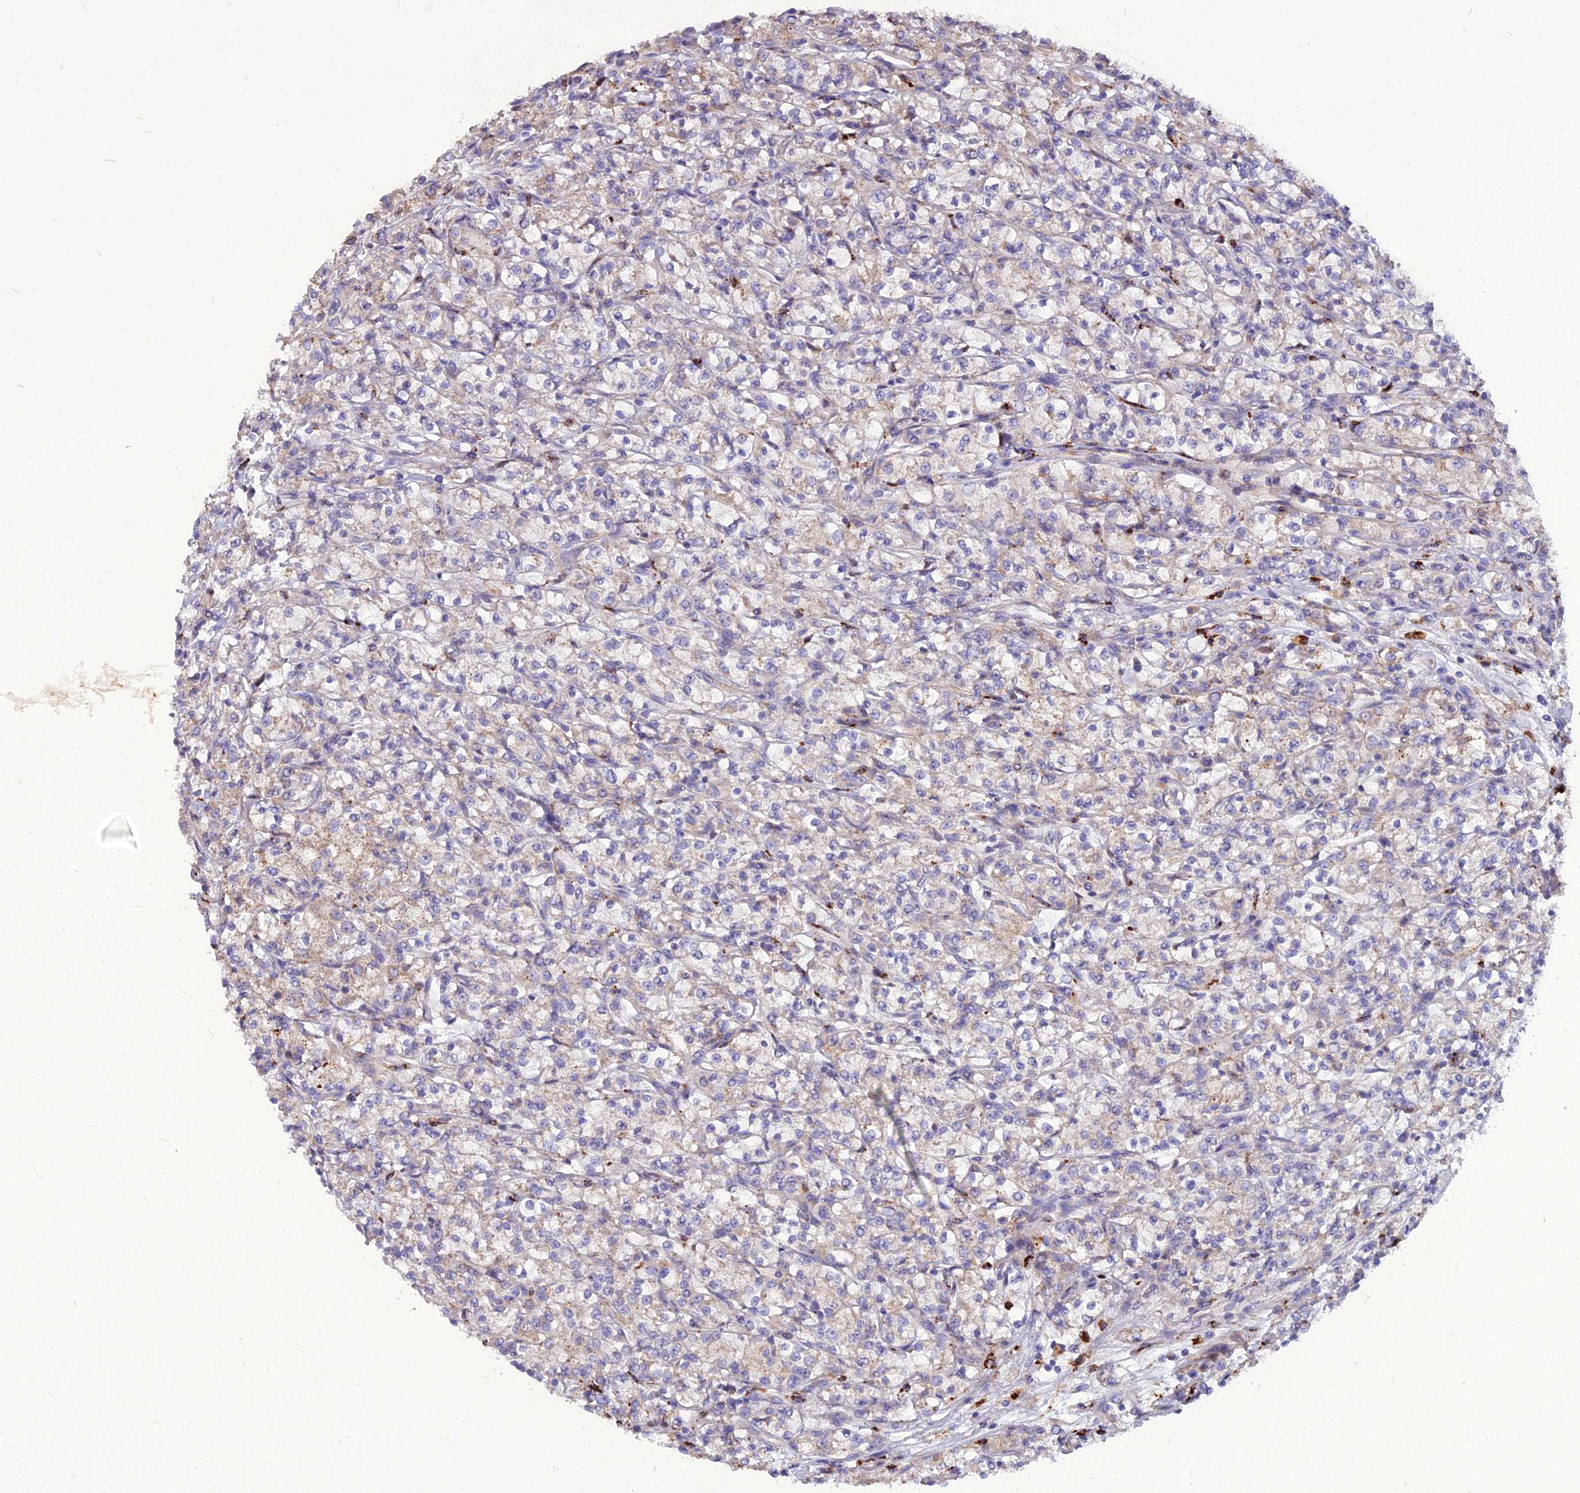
{"staining": {"intensity": "weak", "quantity": "<25%", "location": "cytoplasmic/membranous"}, "tissue": "renal cancer", "cell_type": "Tumor cells", "image_type": "cancer", "snomed": [{"axis": "morphology", "description": "Adenocarcinoma, NOS"}, {"axis": "topography", "description": "Kidney"}], "caption": "The immunohistochemistry (IHC) micrograph has no significant staining in tumor cells of renal cancer tissue.", "gene": "PCED1B", "patient": {"sex": "female", "age": 59}}